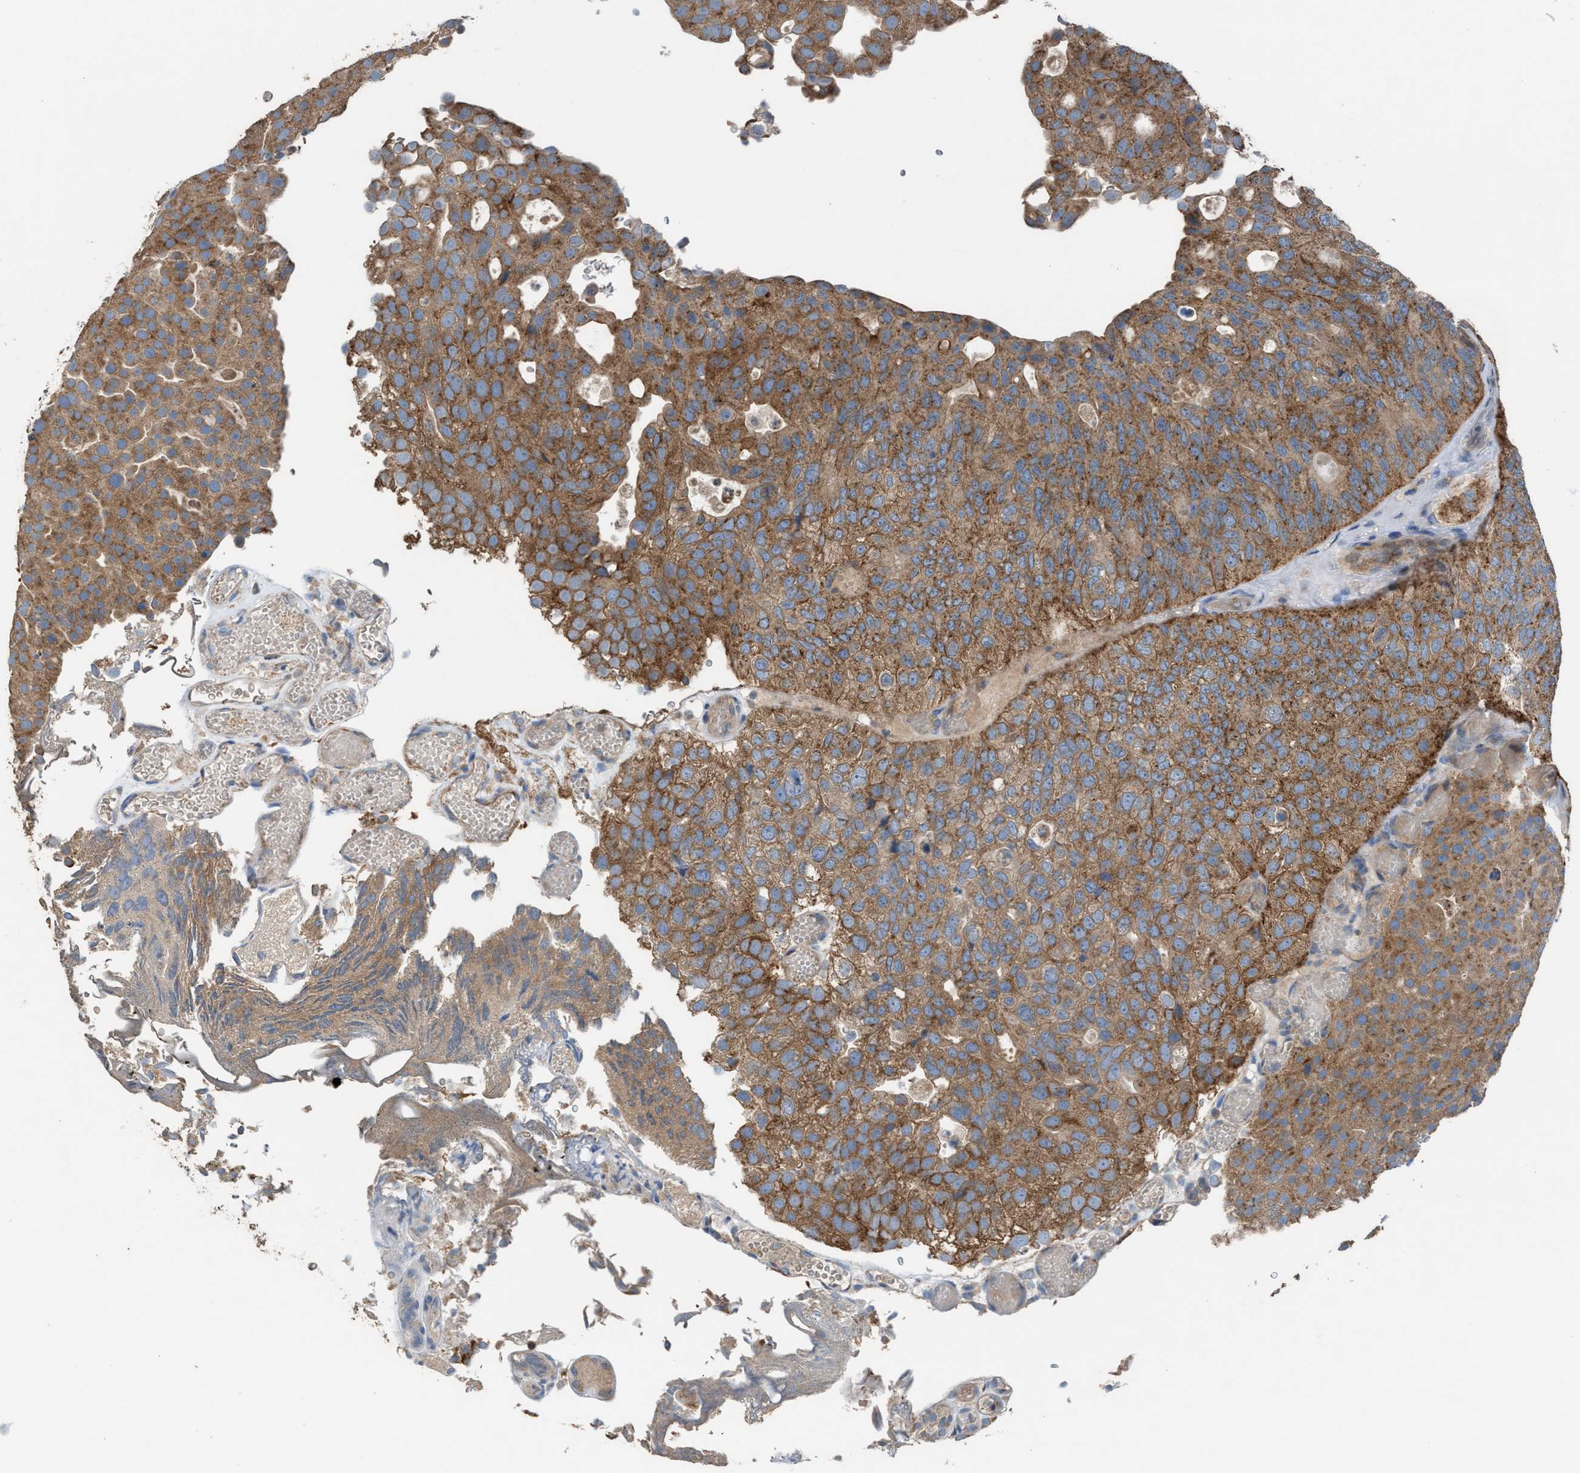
{"staining": {"intensity": "moderate", "quantity": ">75%", "location": "cytoplasmic/membranous"}, "tissue": "urothelial cancer", "cell_type": "Tumor cells", "image_type": "cancer", "snomed": [{"axis": "morphology", "description": "Urothelial carcinoma, Low grade"}, {"axis": "topography", "description": "Urinary bladder"}], "caption": "This is a micrograph of IHC staining of urothelial carcinoma (low-grade), which shows moderate staining in the cytoplasmic/membranous of tumor cells.", "gene": "TPK1", "patient": {"sex": "male", "age": 78}}